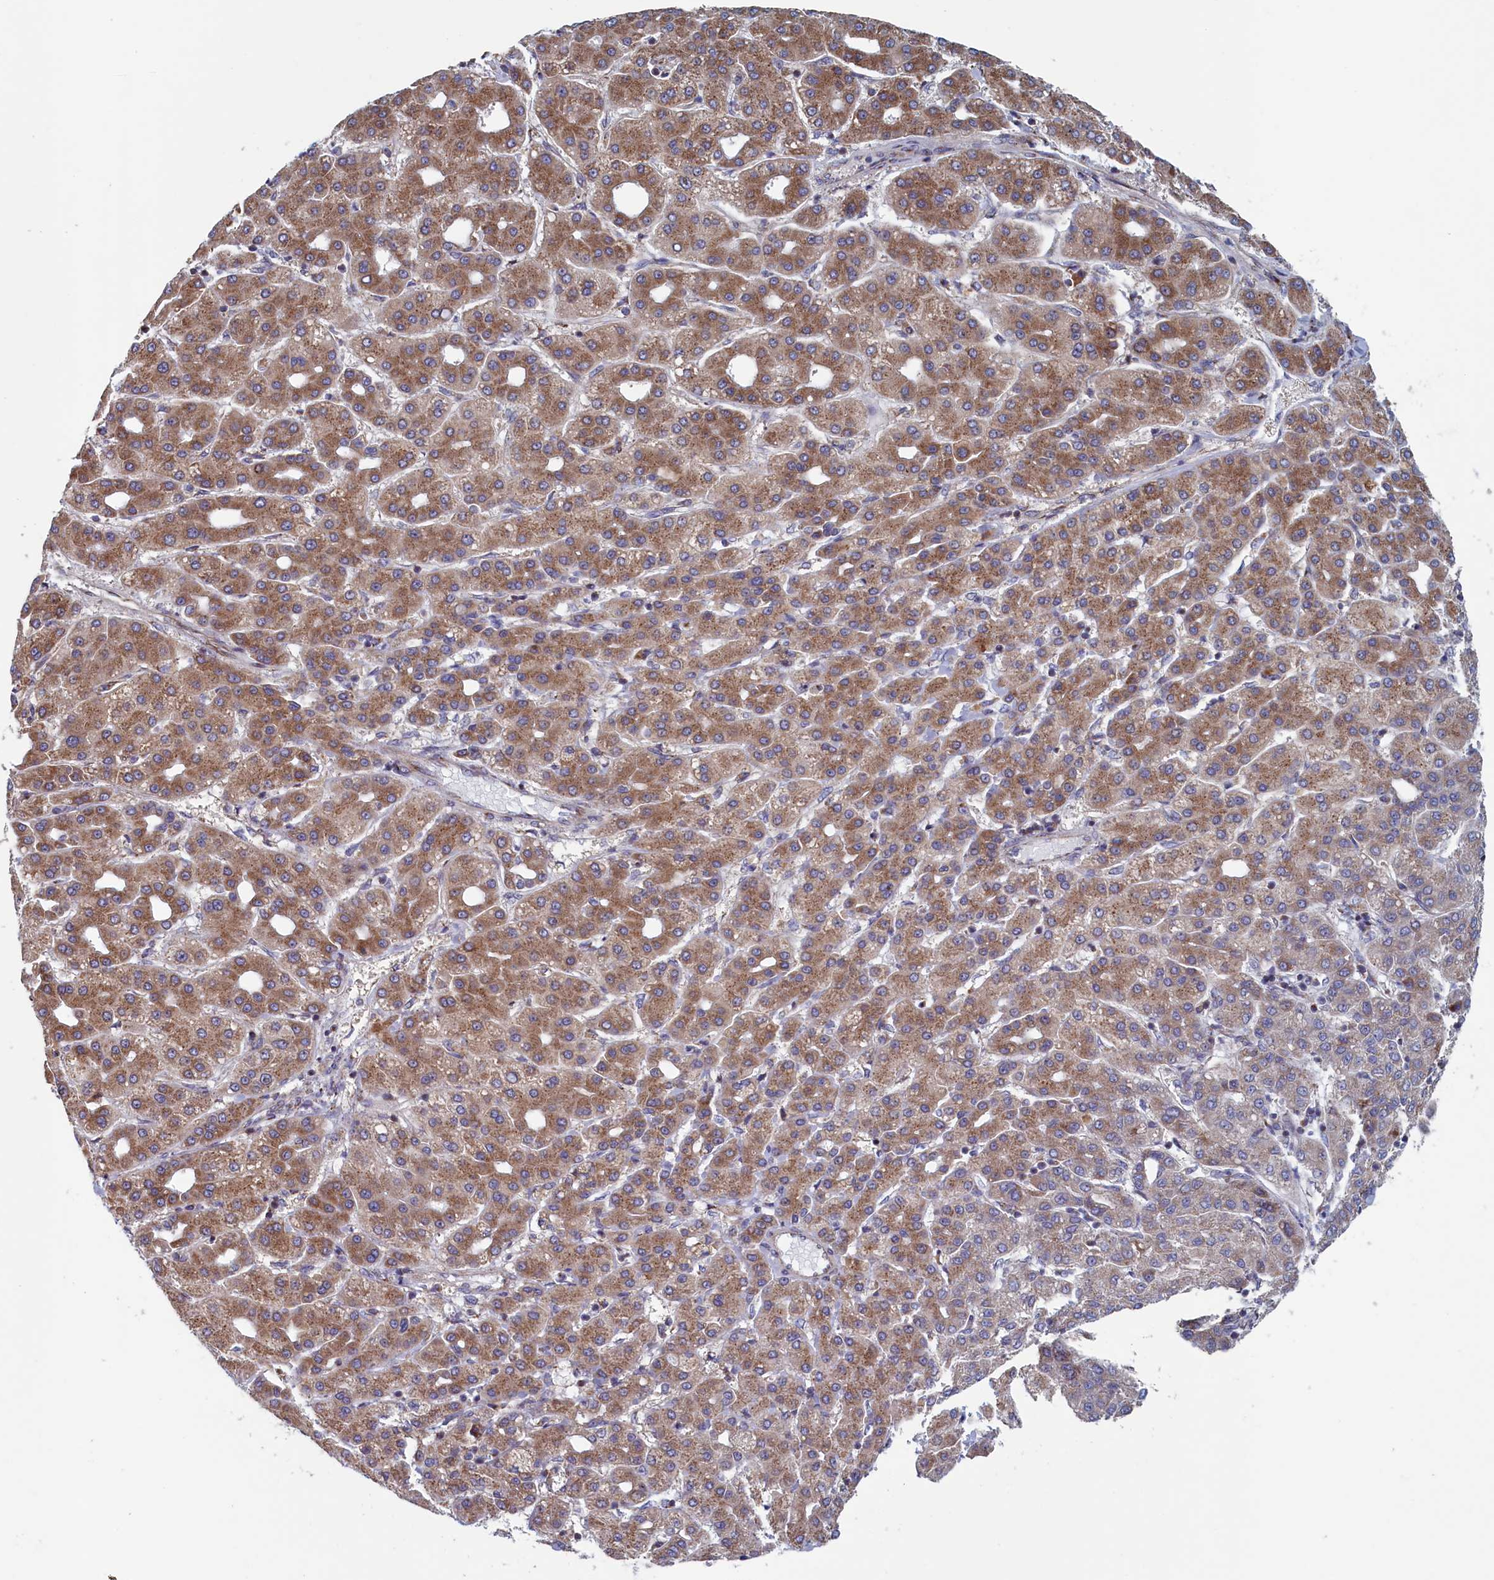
{"staining": {"intensity": "moderate", "quantity": ">75%", "location": "cytoplasmic/membranous"}, "tissue": "liver cancer", "cell_type": "Tumor cells", "image_type": "cancer", "snomed": [{"axis": "morphology", "description": "Carcinoma, Hepatocellular, NOS"}, {"axis": "topography", "description": "Liver"}], "caption": "Hepatocellular carcinoma (liver) was stained to show a protein in brown. There is medium levels of moderate cytoplasmic/membranous expression in approximately >75% of tumor cells. Using DAB (3,3'-diaminobenzidine) (brown) and hematoxylin (blue) stains, captured at high magnification using brightfield microscopy.", "gene": "MTFMT", "patient": {"sex": "male", "age": 65}}